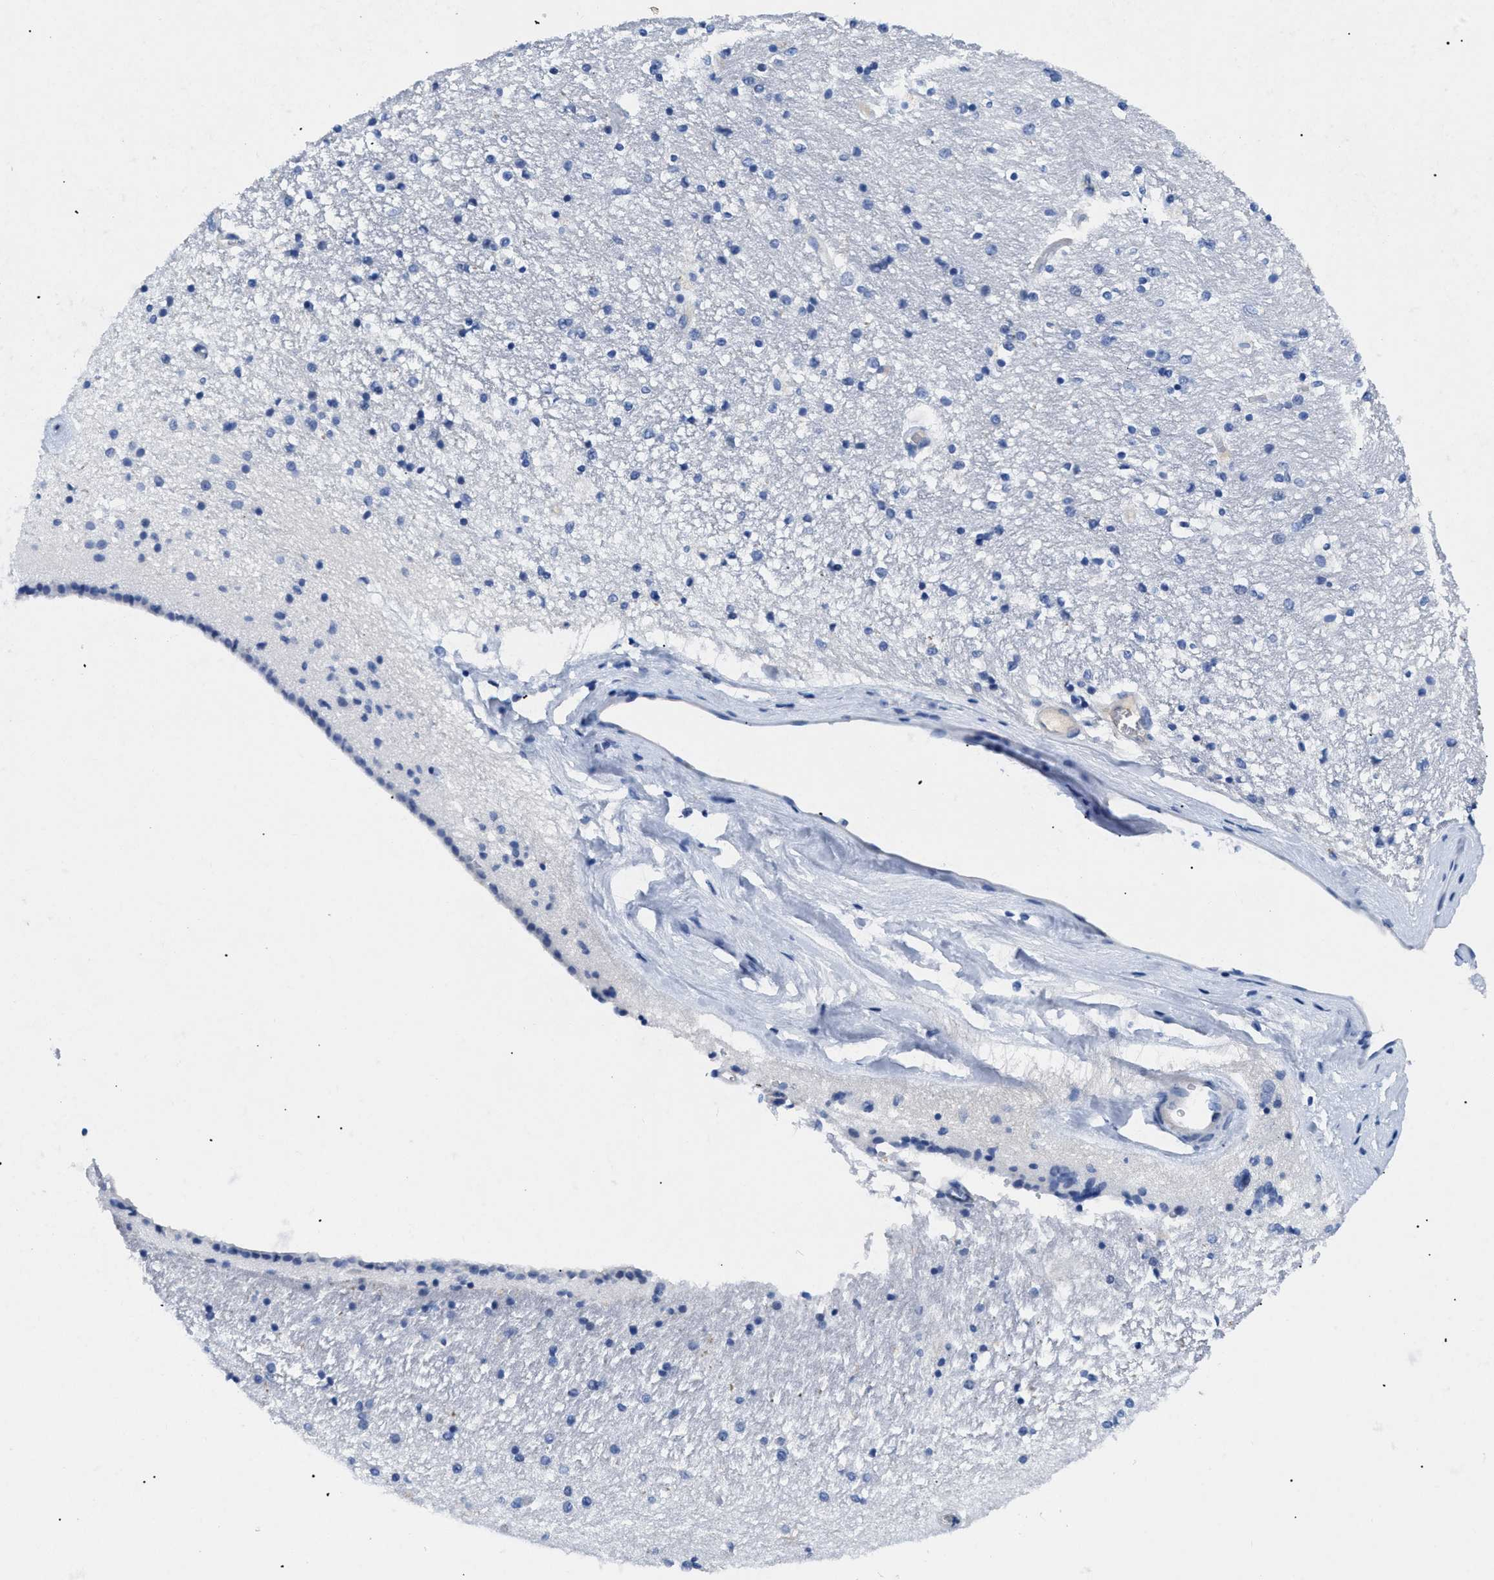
{"staining": {"intensity": "negative", "quantity": "none", "location": "none"}, "tissue": "hippocampus", "cell_type": "Glial cells", "image_type": "normal", "snomed": [{"axis": "morphology", "description": "Normal tissue, NOS"}, {"axis": "topography", "description": "Hippocampus"}], "caption": "A histopathology image of hippocampus stained for a protein reveals no brown staining in glial cells. The staining was performed using DAB to visualize the protein expression in brown, while the nuclei were stained in blue with hematoxylin (Magnification: 20x).", "gene": "TMEM68", "patient": {"sex": "female", "age": 54}}